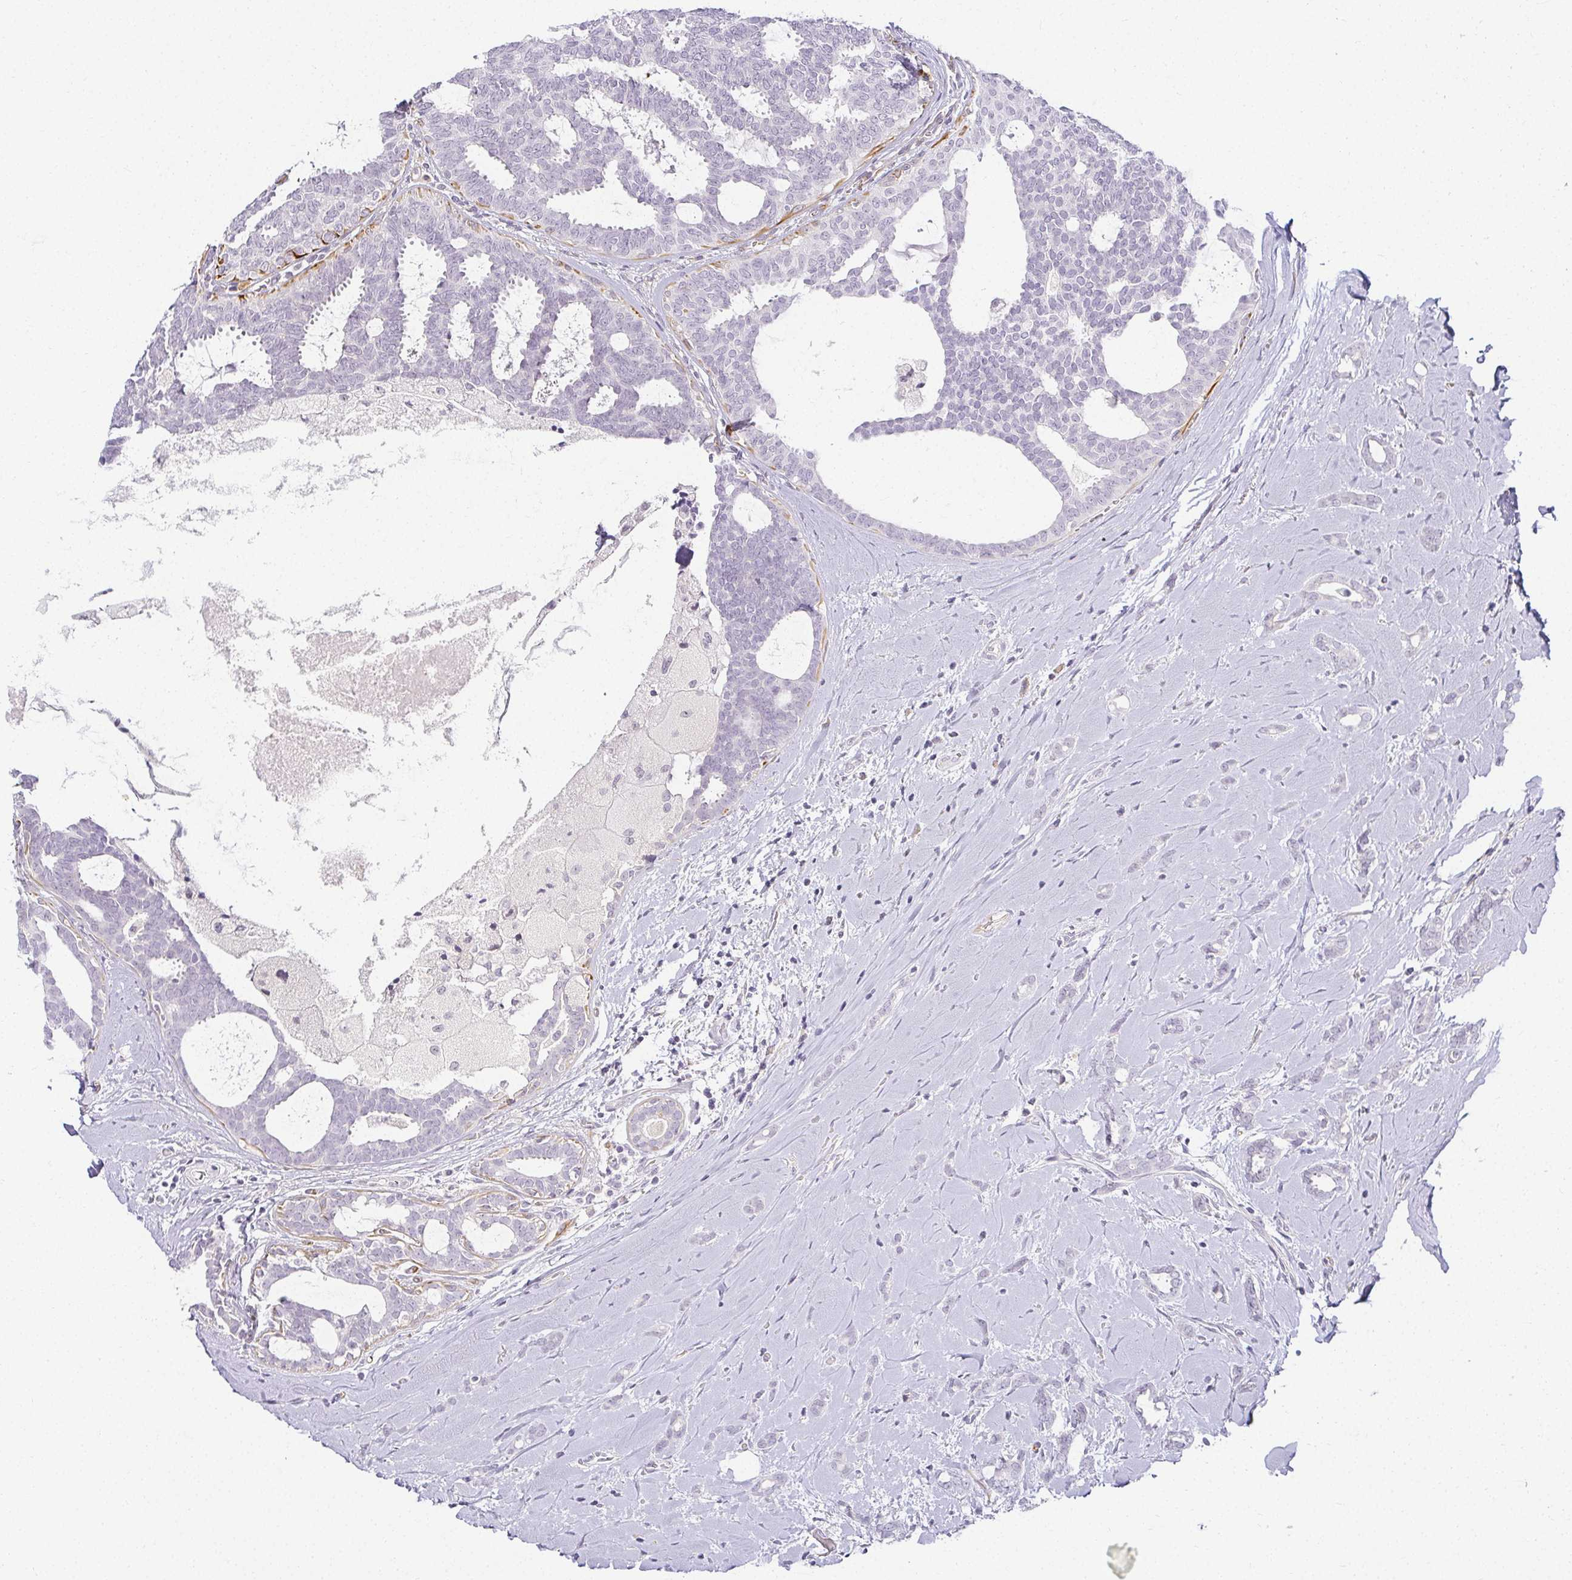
{"staining": {"intensity": "negative", "quantity": "none", "location": "none"}, "tissue": "breast cancer", "cell_type": "Tumor cells", "image_type": "cancer", "snomed": [{"axis": "morphology", "description": "Intraductal carcinoma, in situ"}, {"axis": "morphology", "description": "Duct carcinoma"}, {"axis": "morphology", "description": "Lobular carcinoma, in situ"}, {"axis": "topography", "description": "Breast"}], "caption": "A high-resolution histopathology image shows IHC staining of breast cancer (lobular carcinoma in situ), which demonstrates no significant positivity in tumor cells. The staining was performed using DAB (3,3'-diaminobenzidine) to visualize the protein expression in brown, while the nuclei were stained in blue with hematoxylin (Magnification: 20x).", "gene": "ACAN", "patient": {"sex": "female", "age": 44}}